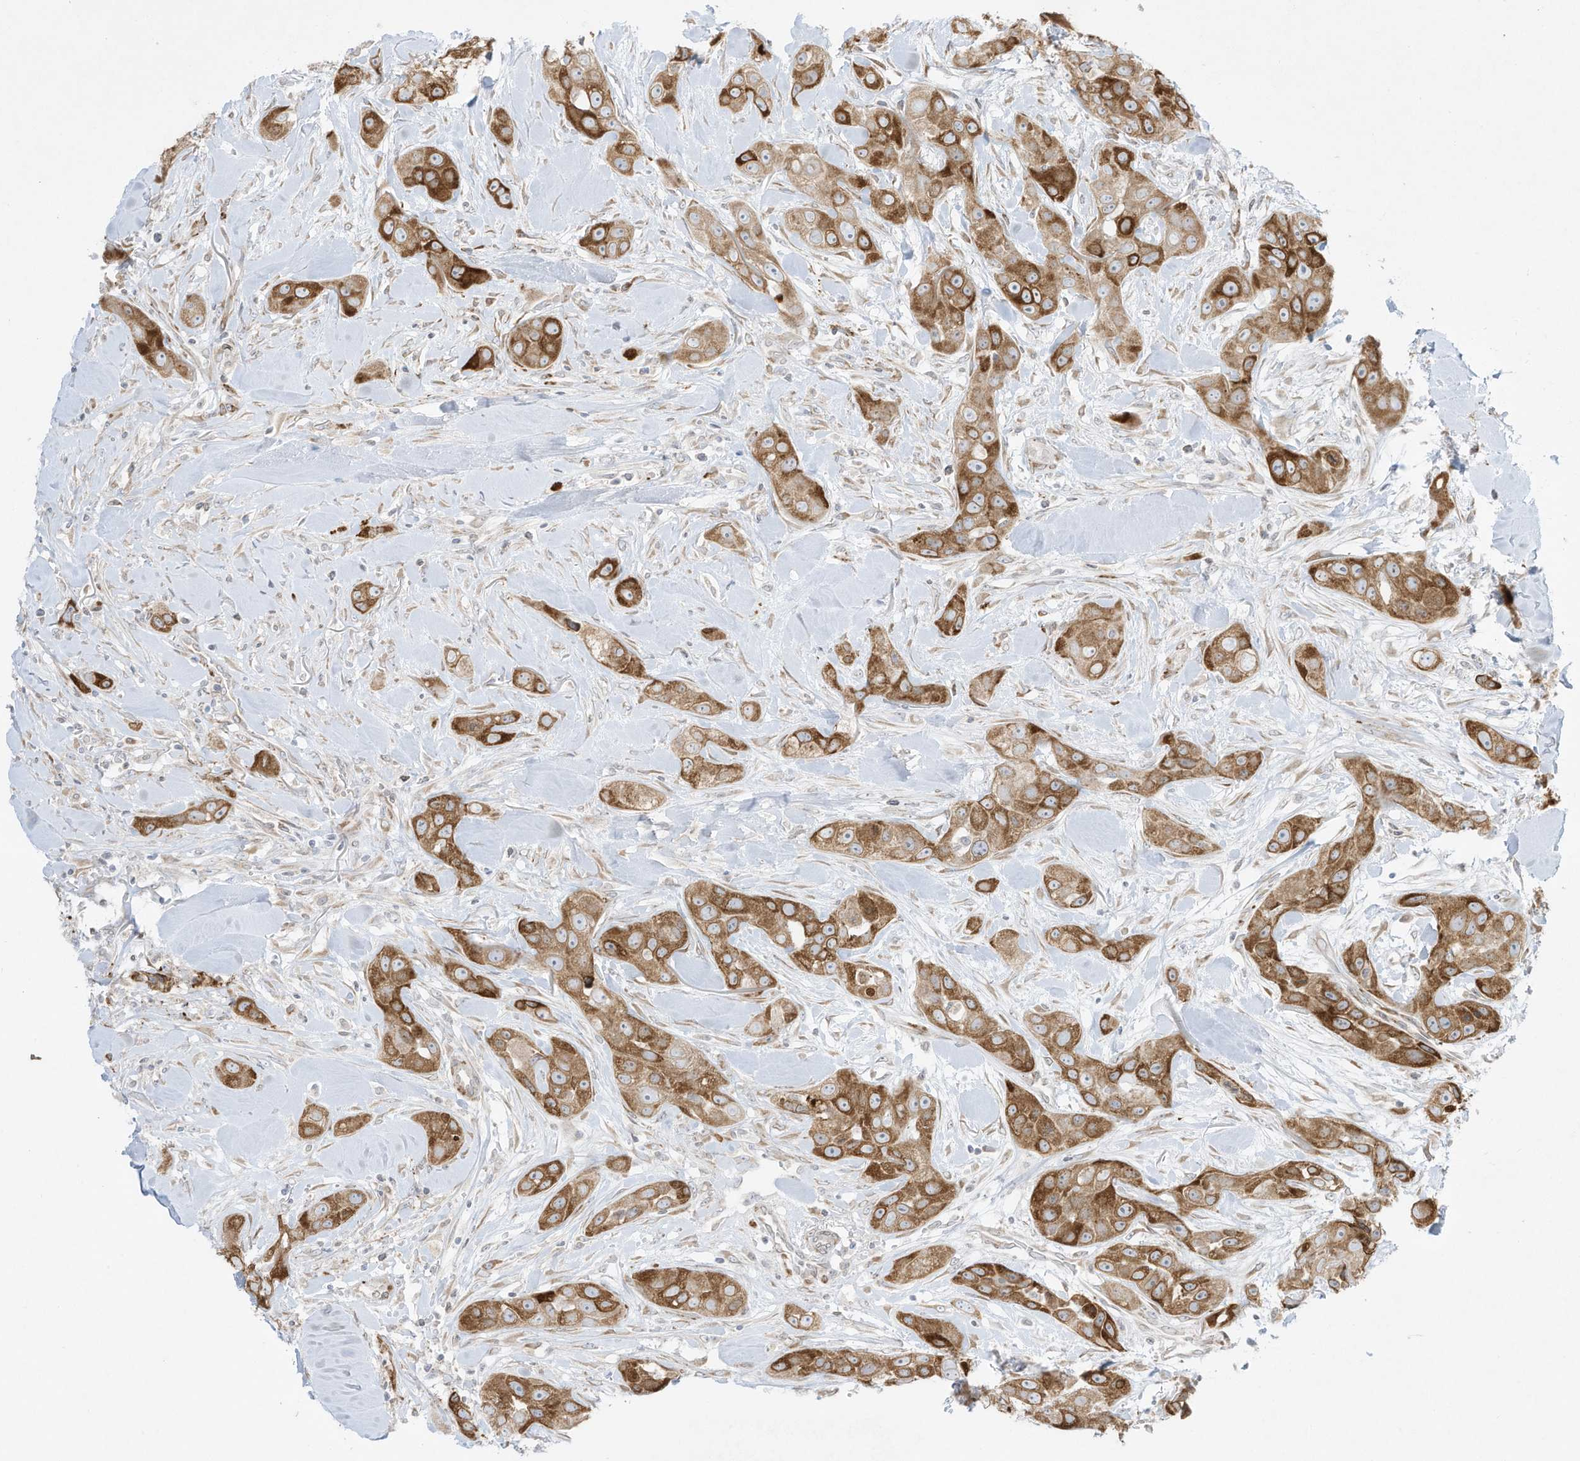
{"staining": {"intensity": "strong", "quantity": "25%-75%", "location": "cytoplasmic/membranous"}, "tissue": "head and neck cancer", "cell_type": "Tumor cells", "image_type": "cancer", "snomed": [{"axis": "morphology", "description": "Normal tissue, NOS"}, {"axis": "morphology", "description": "Squamous cell carcinoma, NOS"}, {"axis": "topography", "description": "Skeletal muscle"}, {"axis": "topography", "description": "Head-Neck"}], "caption": "IHC of human head and neck cancer (squamous cell carcinoma) reveals high levels of strong cytoplasmic/membranous positivity in about 25%-75% of tumor cells.", "gene": "PTK6", "patient": {"sex": "male", "age": 51}}